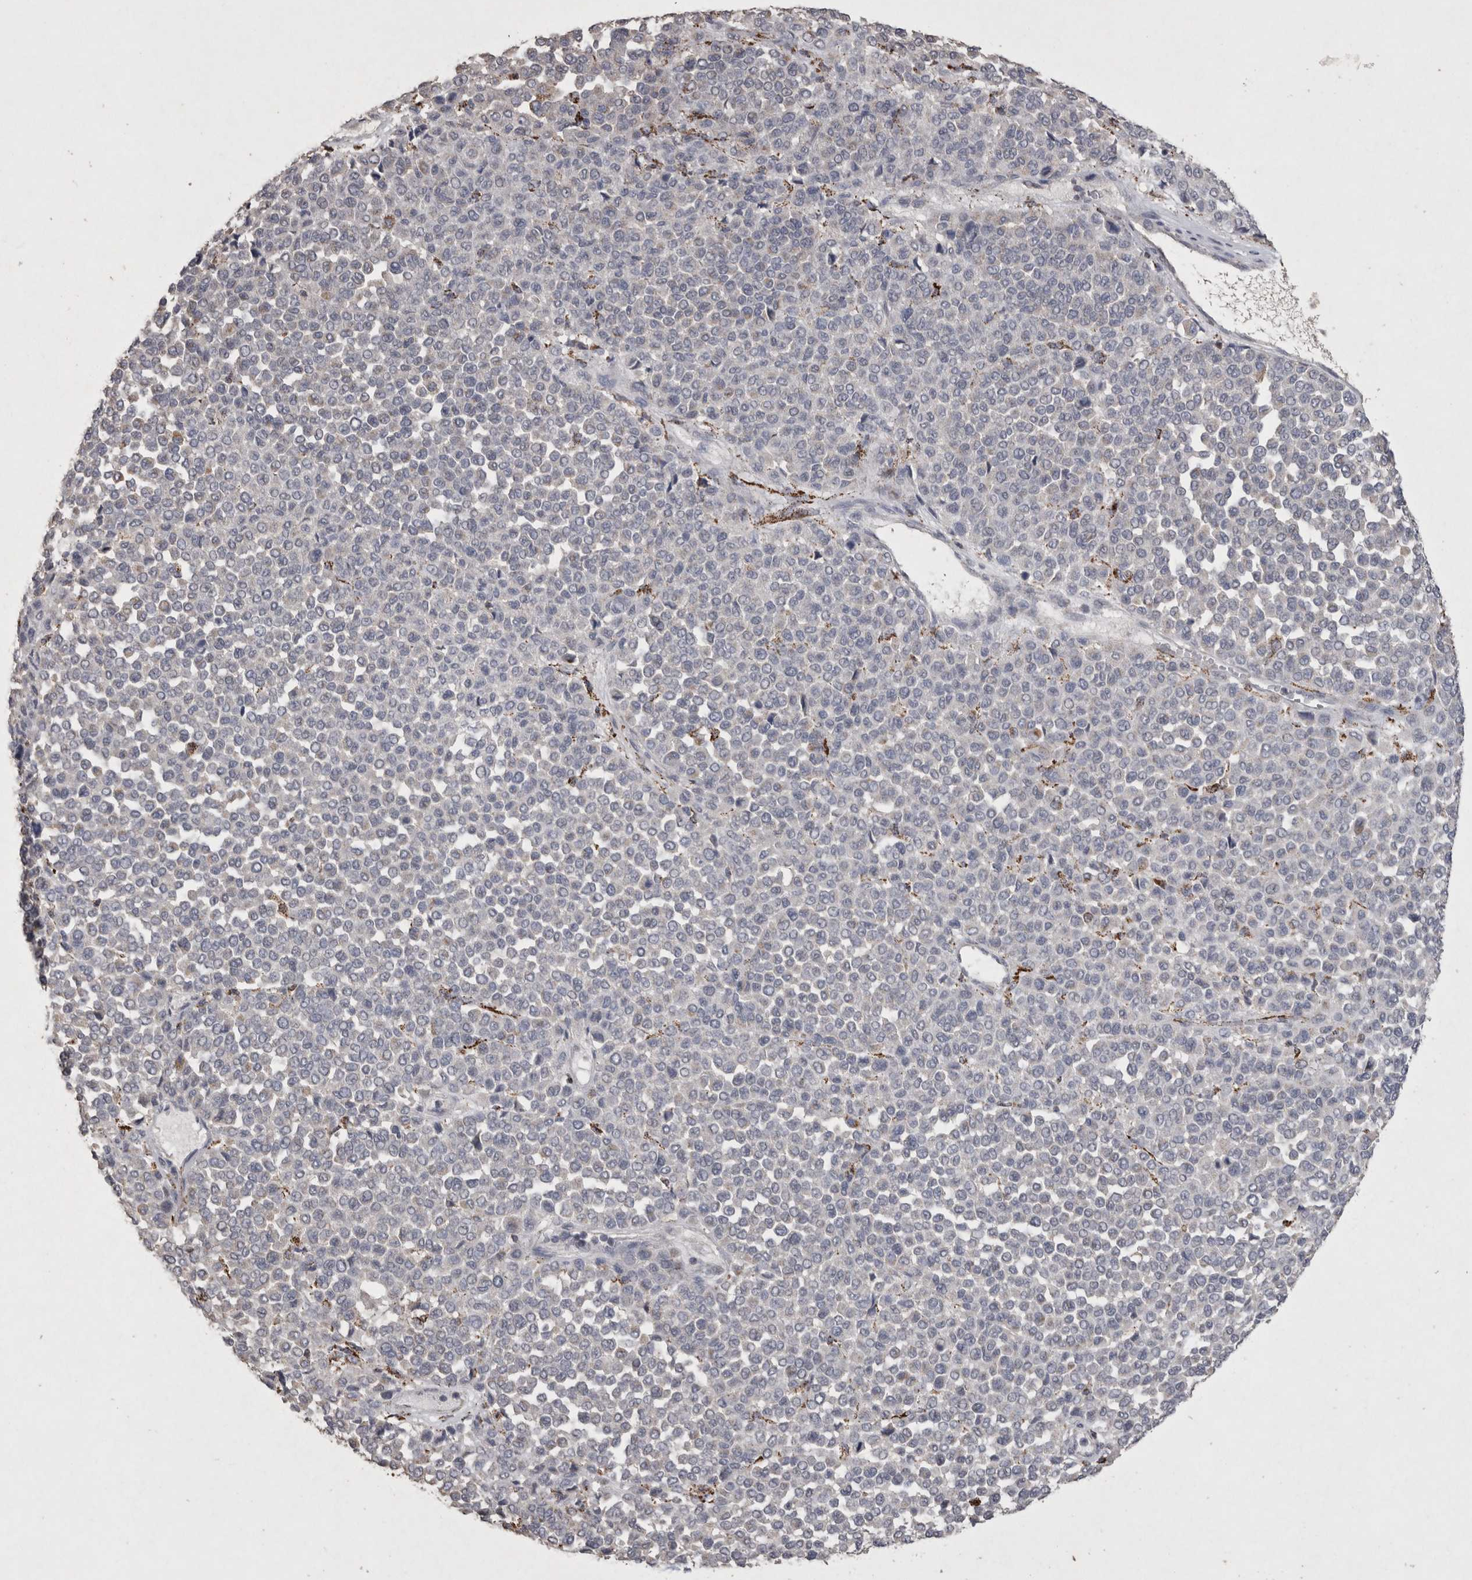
{"staining": {"intensity": "negative", "quantity": "none", "location": "none"}, "tissue": "melanoma", "cell_type": "Tumor cells", "image_type": "cancer", "snomed": [{"axis": "morphology", "description": "Malignant melanoma, Metastatic site"}, {"axis": "topography", "description": "Pancreas"}], "caption": "This image is of malignant melanoma (metastatic site) stained with IHC to label a protein in brown with the nuclei are counter-stained blue. There is no expression in tumor cells.", "gene": "DKK3", "patient": {"sex": "female", "age": 30}}